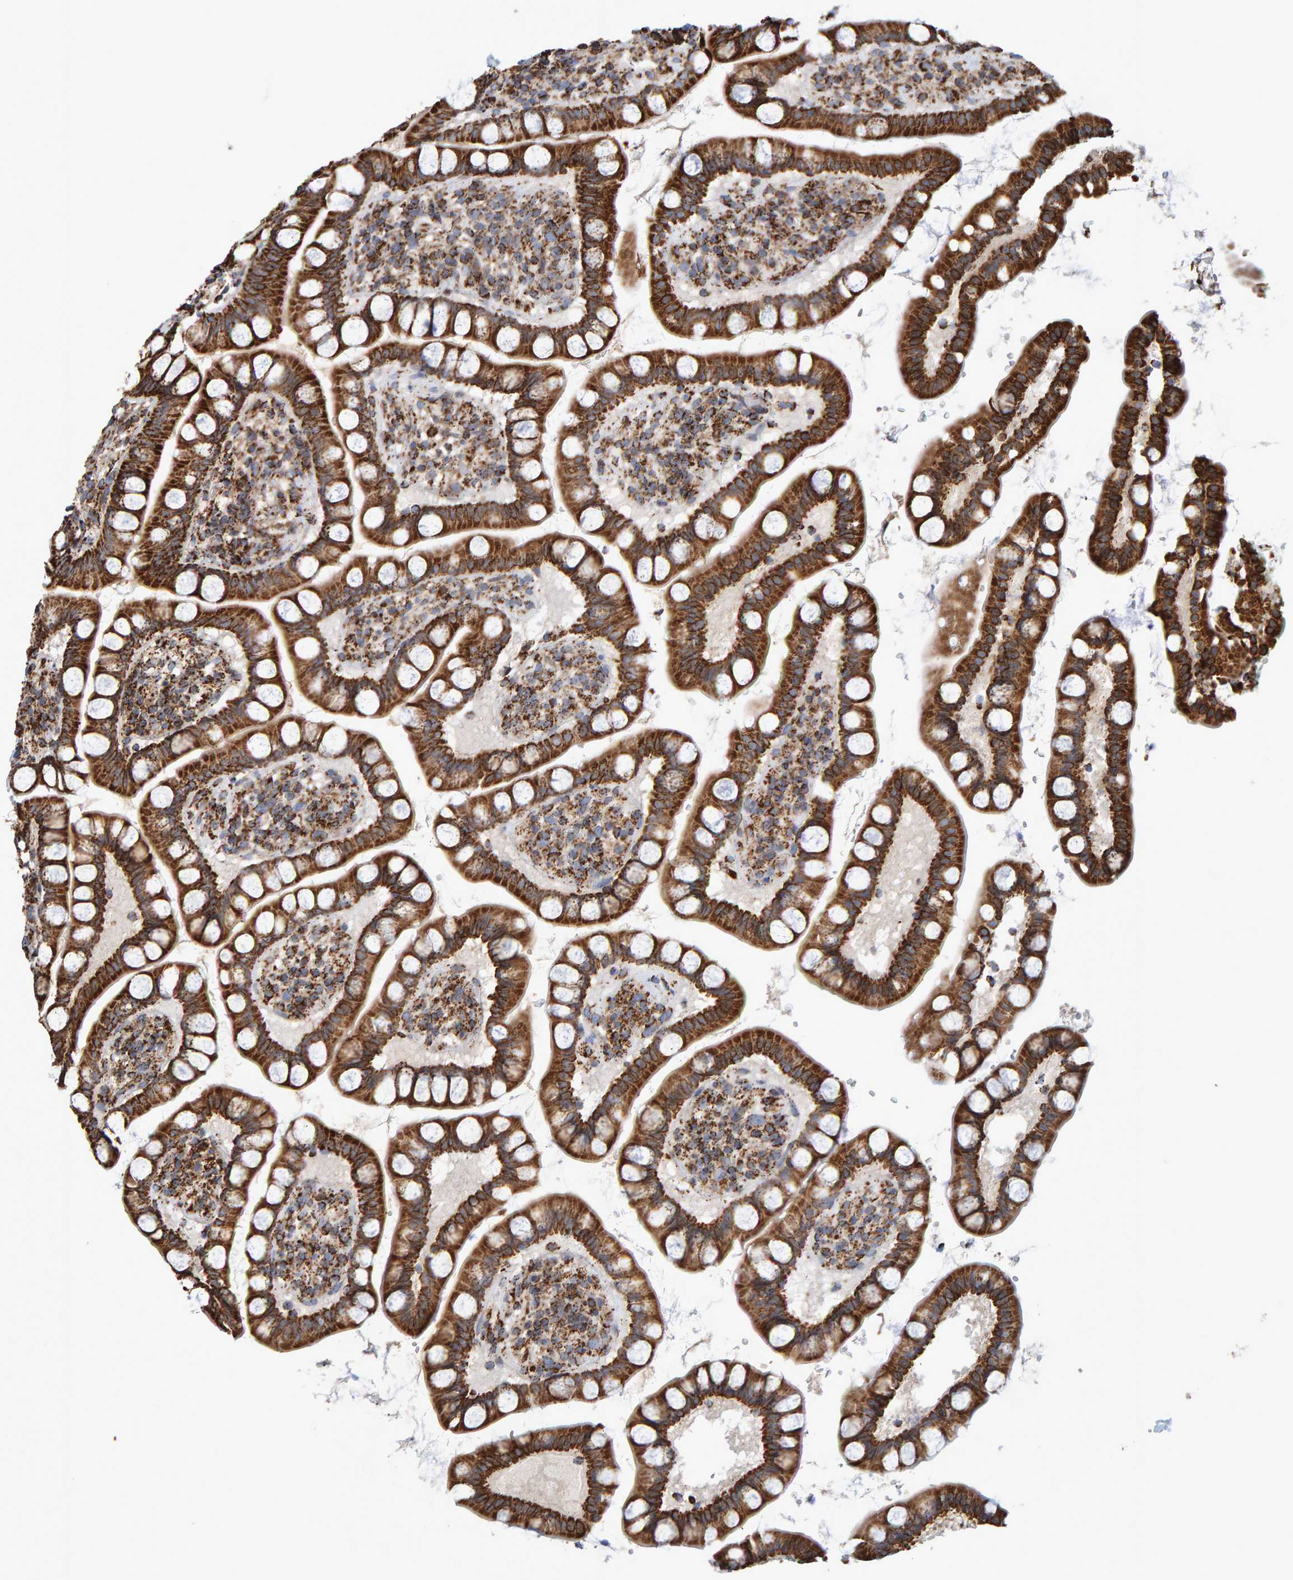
{"staining": {"intensity": "strong", "quantity": ">75%", "location": "cytoplasmic/membranous"}, "tissue": "small intestine", "cell_type": "Glandular cells", "image_type": "normal", "snomed": [{"axis": "morphology", "description": "Normal tissue, NOS"}, {"axis": "topography", "description": "Small intestine"}], "caption": "This photomicrograph demonstrates IHC staining of unremarkable small intestine, with high strong cytoplasmic/membranous expression in about >75% of glandular cells.", "gene": "MRPL45", "patient": {"sex": "female", "age": 84}}